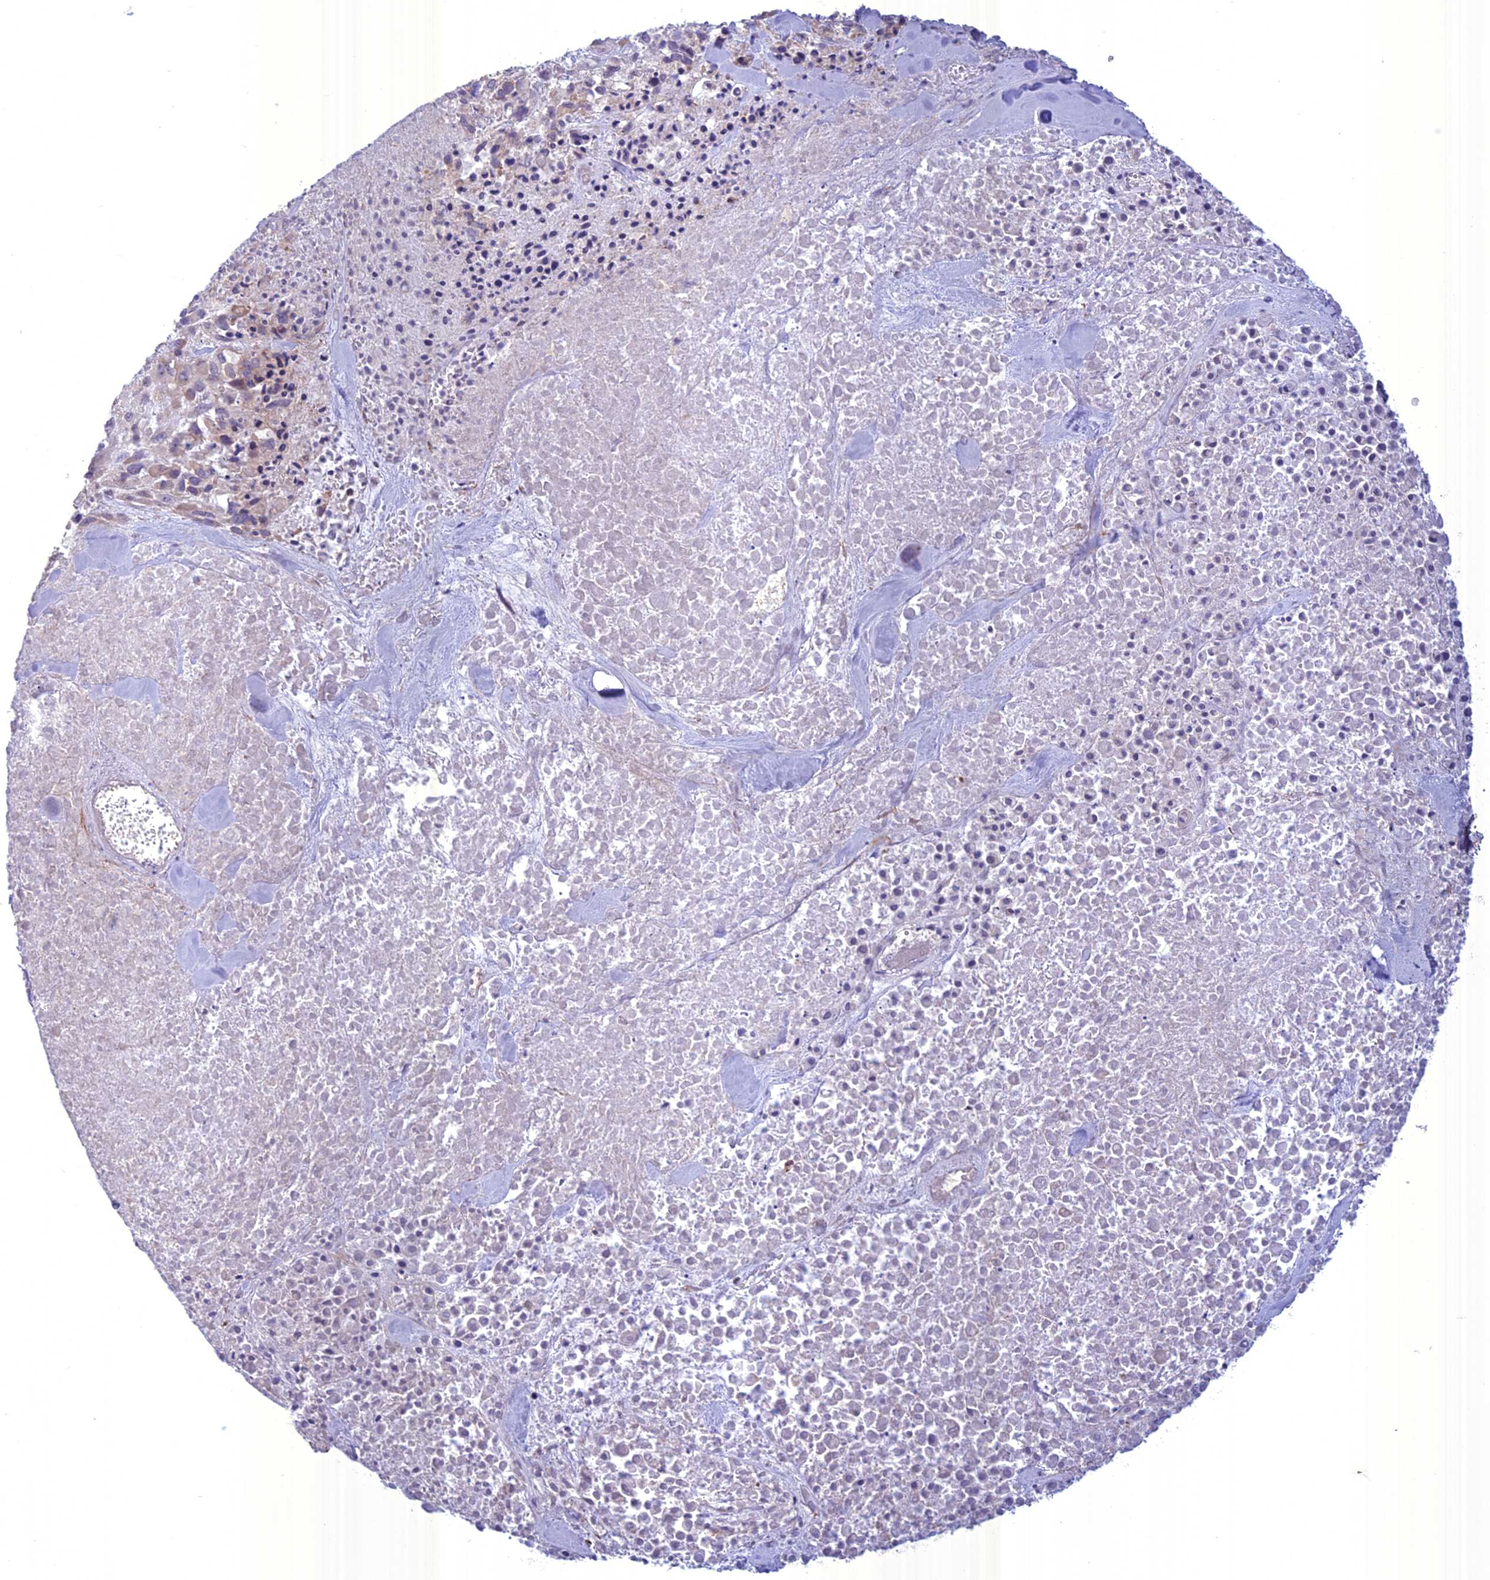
{"staining": {"intensity": "negative", "quantity": "none", "location": "none"}, "tissue": "melanoma", "cell_type": "Tumor cells", "image_type": "cancer", "snomed": [{"axis": "morphology", "description": "Malignant melanoma, Metastatic site"}, {"axis": "topography", "description": "Skin"}], "caption": "This is an immunohistochemistry (IHC) photomicrograph of human malignant melanoma (metastatic site). There is no staining in tumor cells.", "gene": "SPHKAP", "patient": {"sex": "female", "age": 81}}